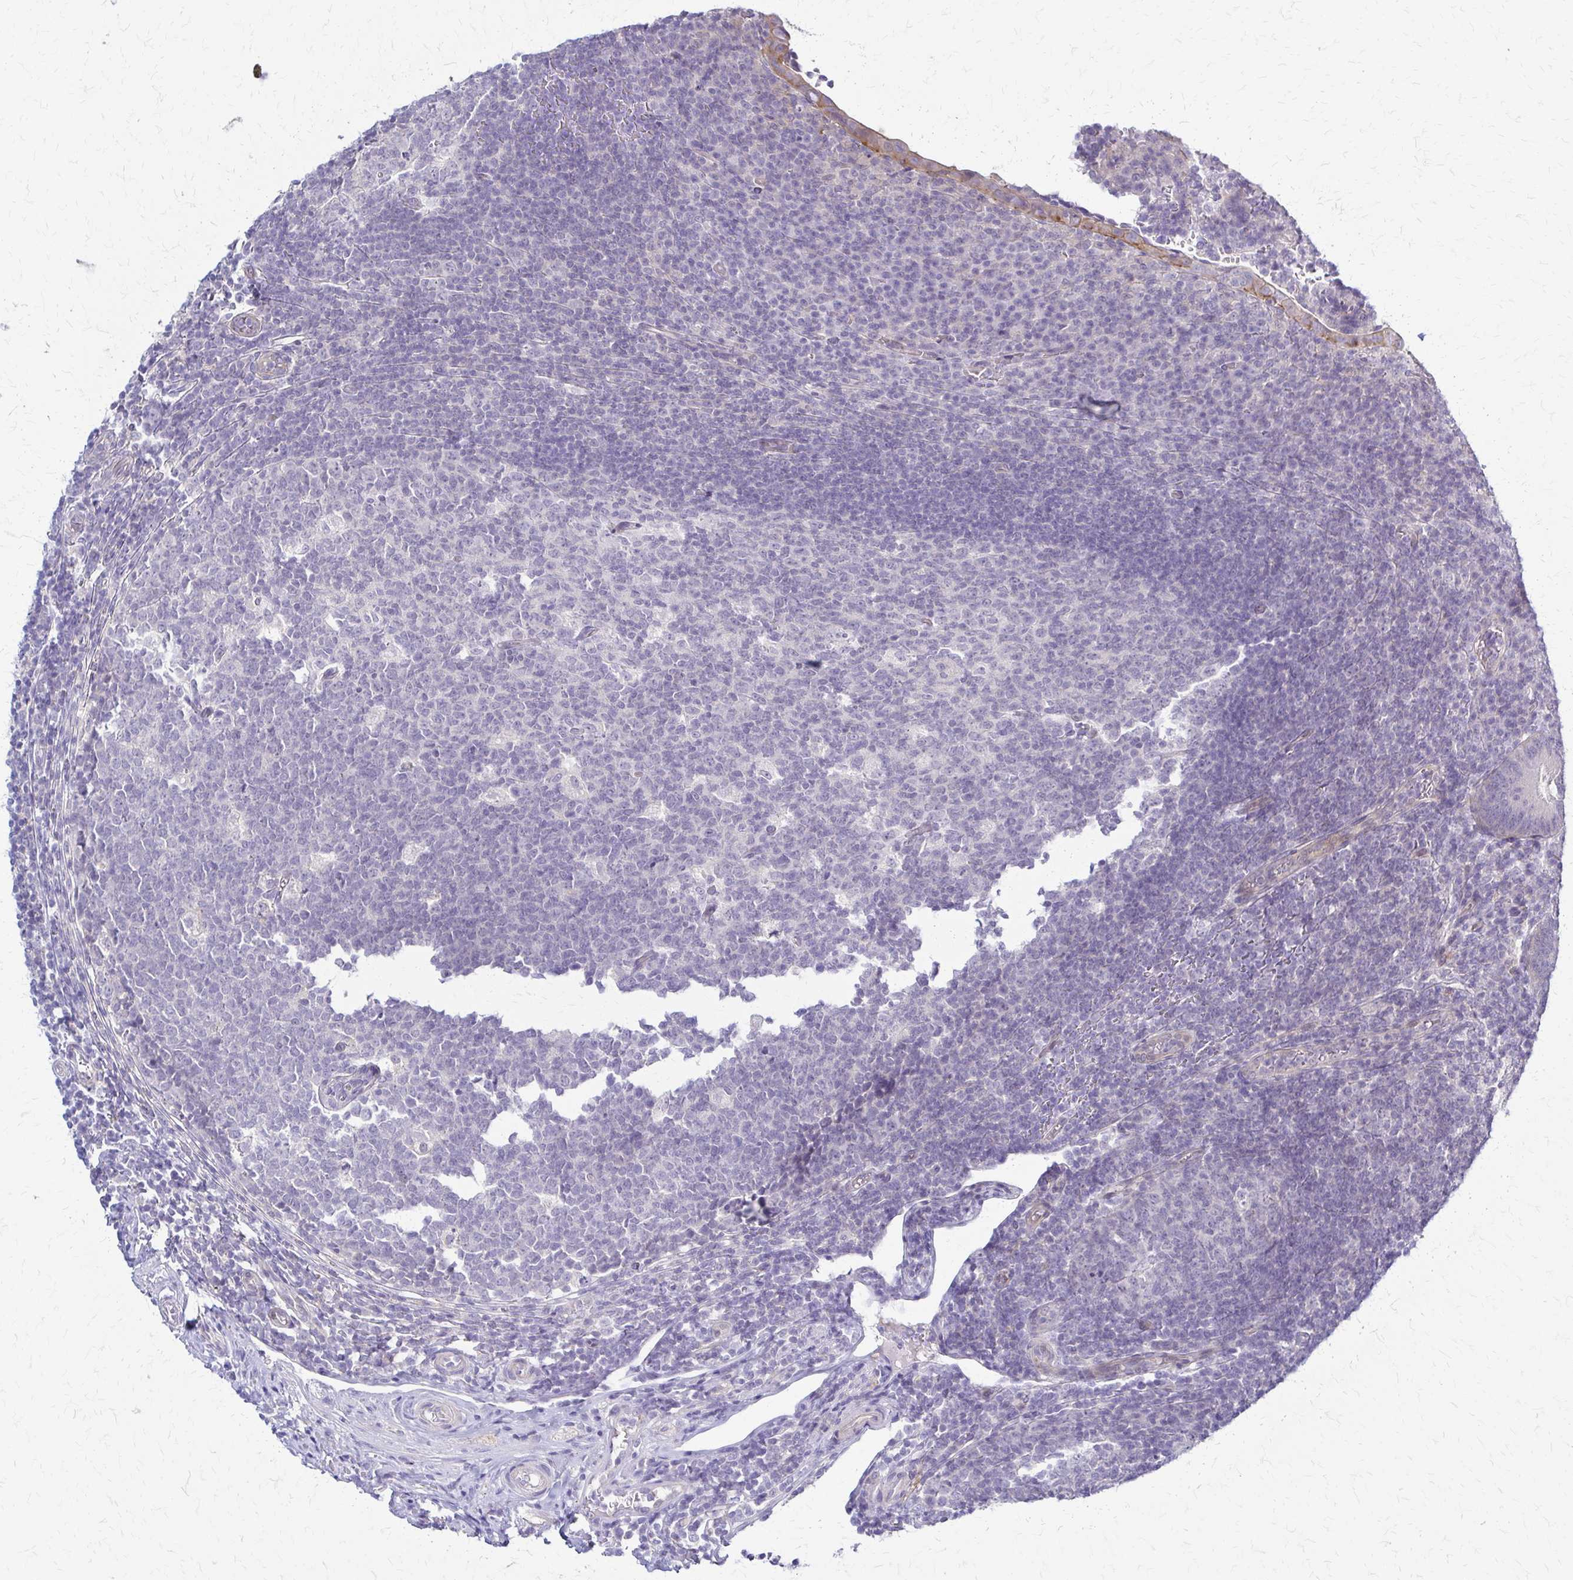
{"staining": {"intensity": "weak", "quantity": "<25%", "location": "cytoplasmic/membranous"}, "tissue": "appendix", "cell_type": "Glandular cells", "image_type": "normal", "snomed": [{"axis": "morphology", "description": "Normal tissue, NOS"}, {"axis": "topography", "description": "Appendix"}], "caption": "The image reveals no significant expression in glandular cells of appendix.", "gene": "RHOBTB2", "patient": {"sex": "male", "age": 18}}